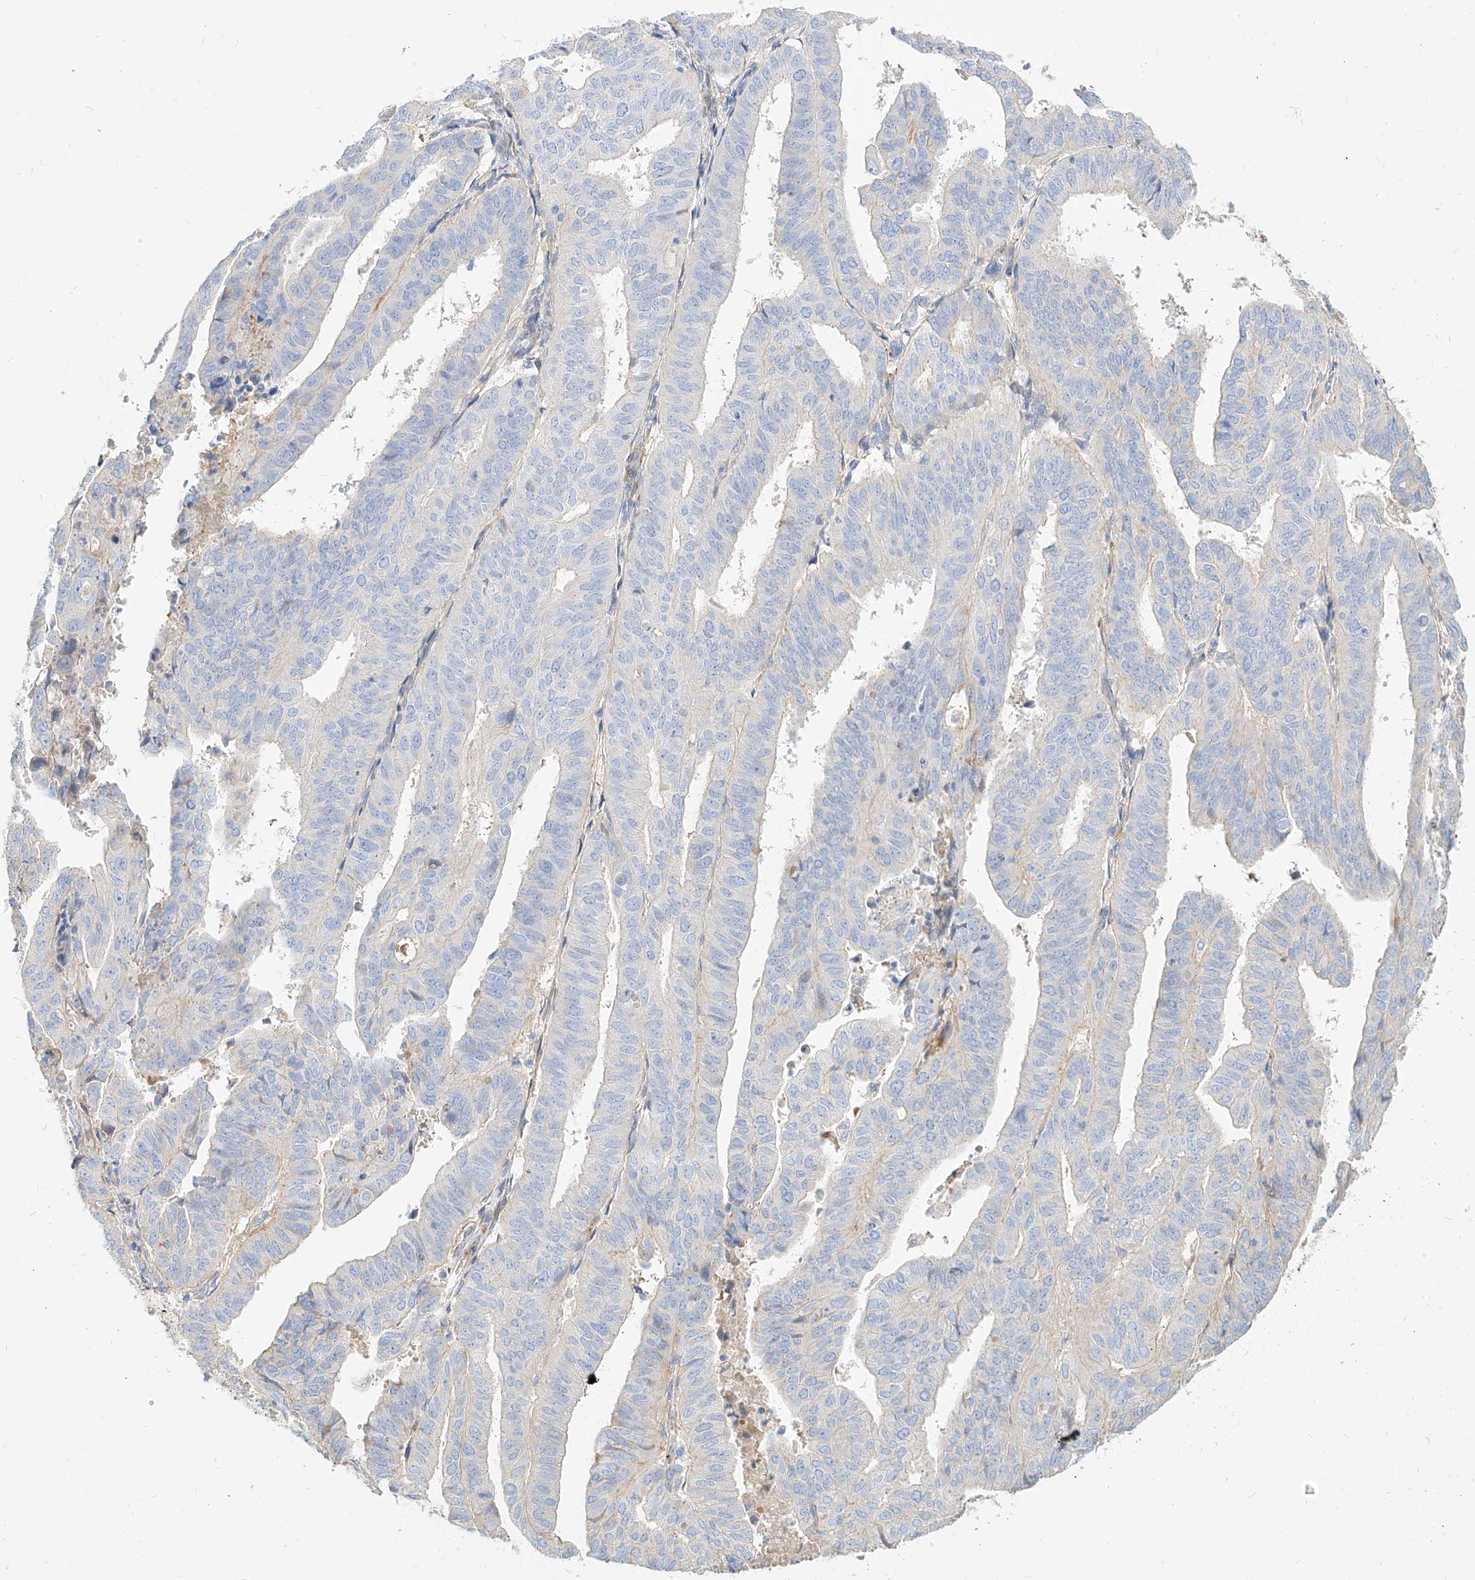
{"staining": {"intensity": "negative", "quantity": "none", "location": "none"}, "tissue": "endometrial cancer", "cell_type": "Tumor cells", "image_type": "cancer", "snomed": [{"axis": "morphology", "description": "Adenocarcinoma, NOS"}, {"axis": "topography", "description": "Uterus"}], "caption": "This is an IHC image of human endometrial cancer (adenocarcinoma). There is no staining in tumor cells.", "gene": "KCNH5", "patient": {"sex": "female", "age": 77}}